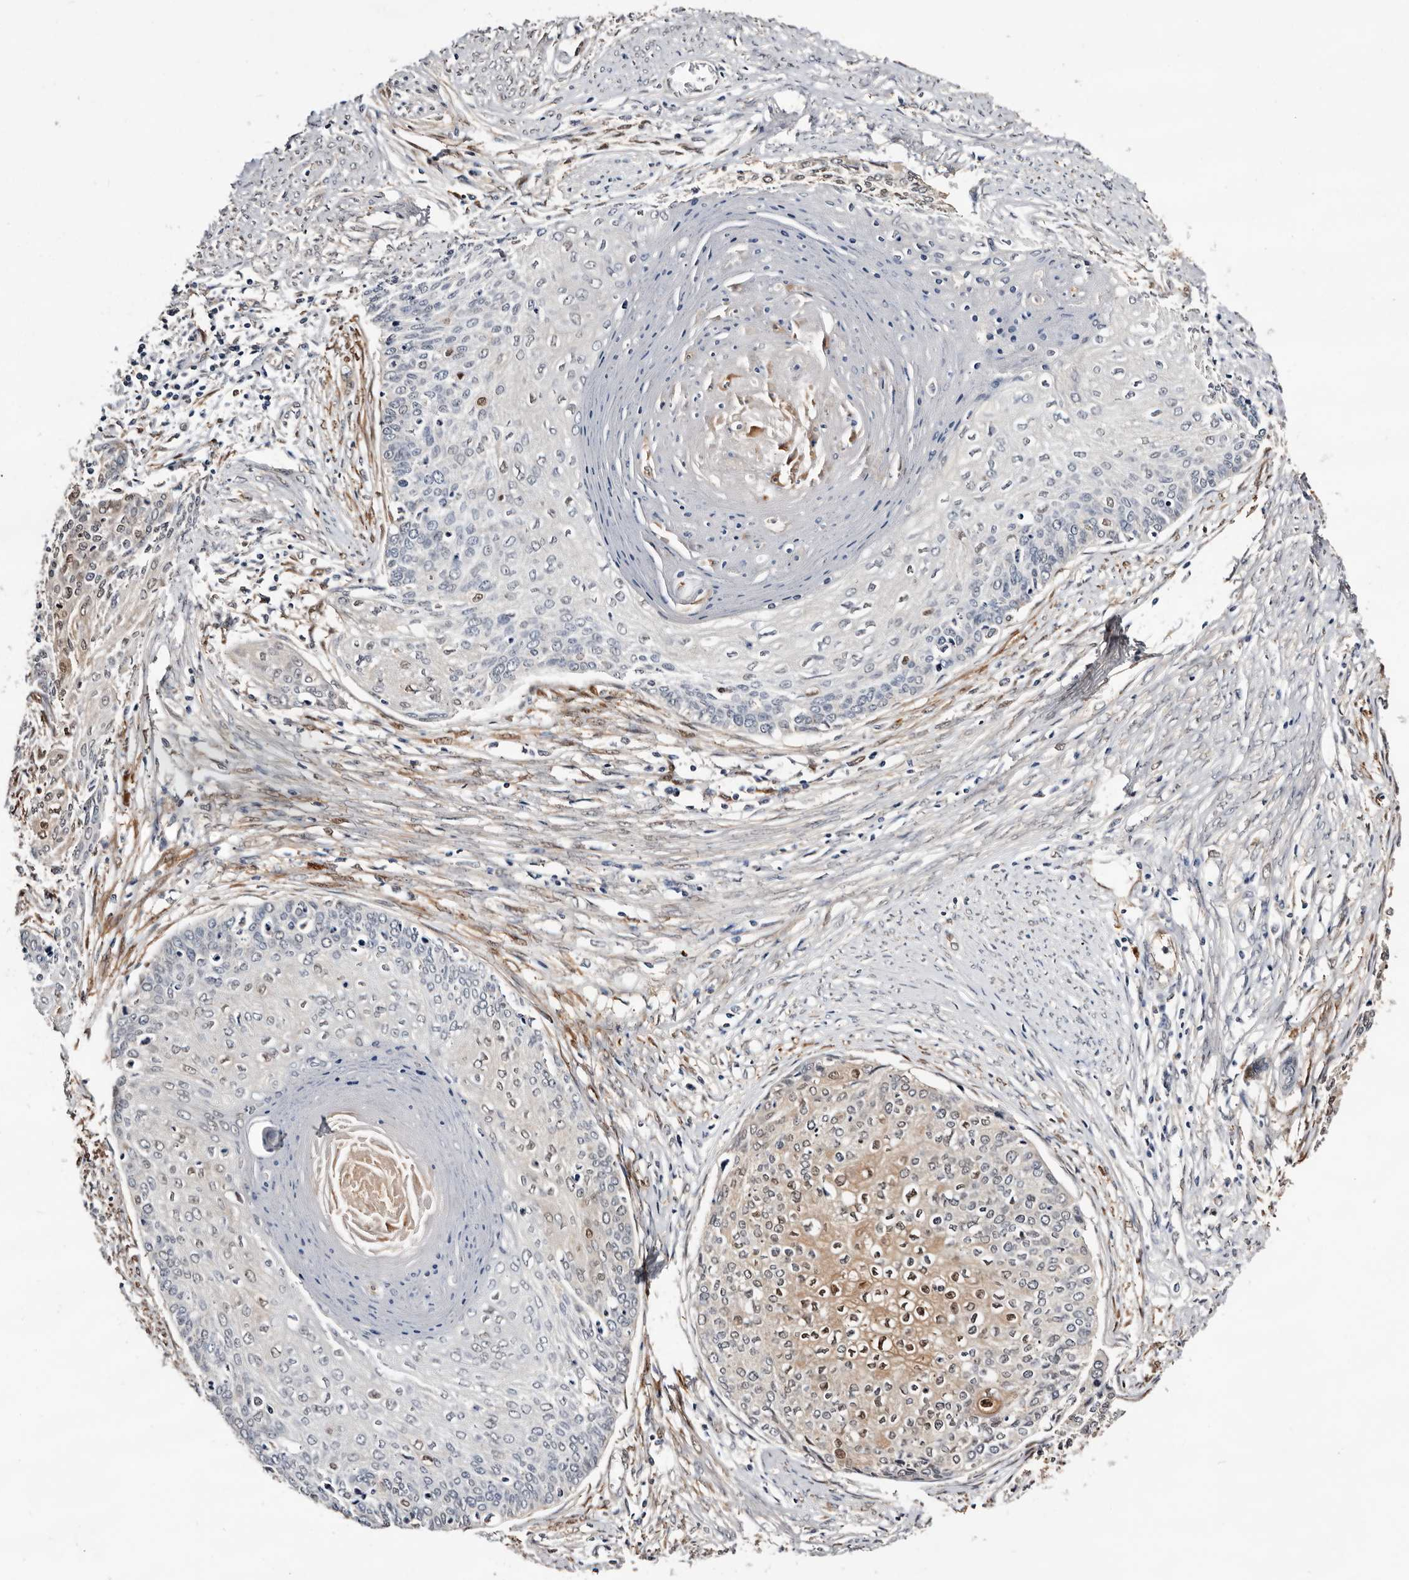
{"staining": {"intensity": "weak", "quantity": "<25%", "location": "cytoplasmic/membranous,nuclear"}, "tissue": "cervical cancer", "cell_type": "Tumor cells", "image_type": "cancer", "snomed": [{"axis": "morphology", "description": "Squamous cell carcinoma, NOS"}, {"axis": "topography", "description": "Cervix"}], "caption": "An image of squamous cell carcinoma (cervical) stained for a protein exhibits no brown staining in tumor cells.", "gene": "TP53I3", "patient": {"sex": "female", "age": 37}}